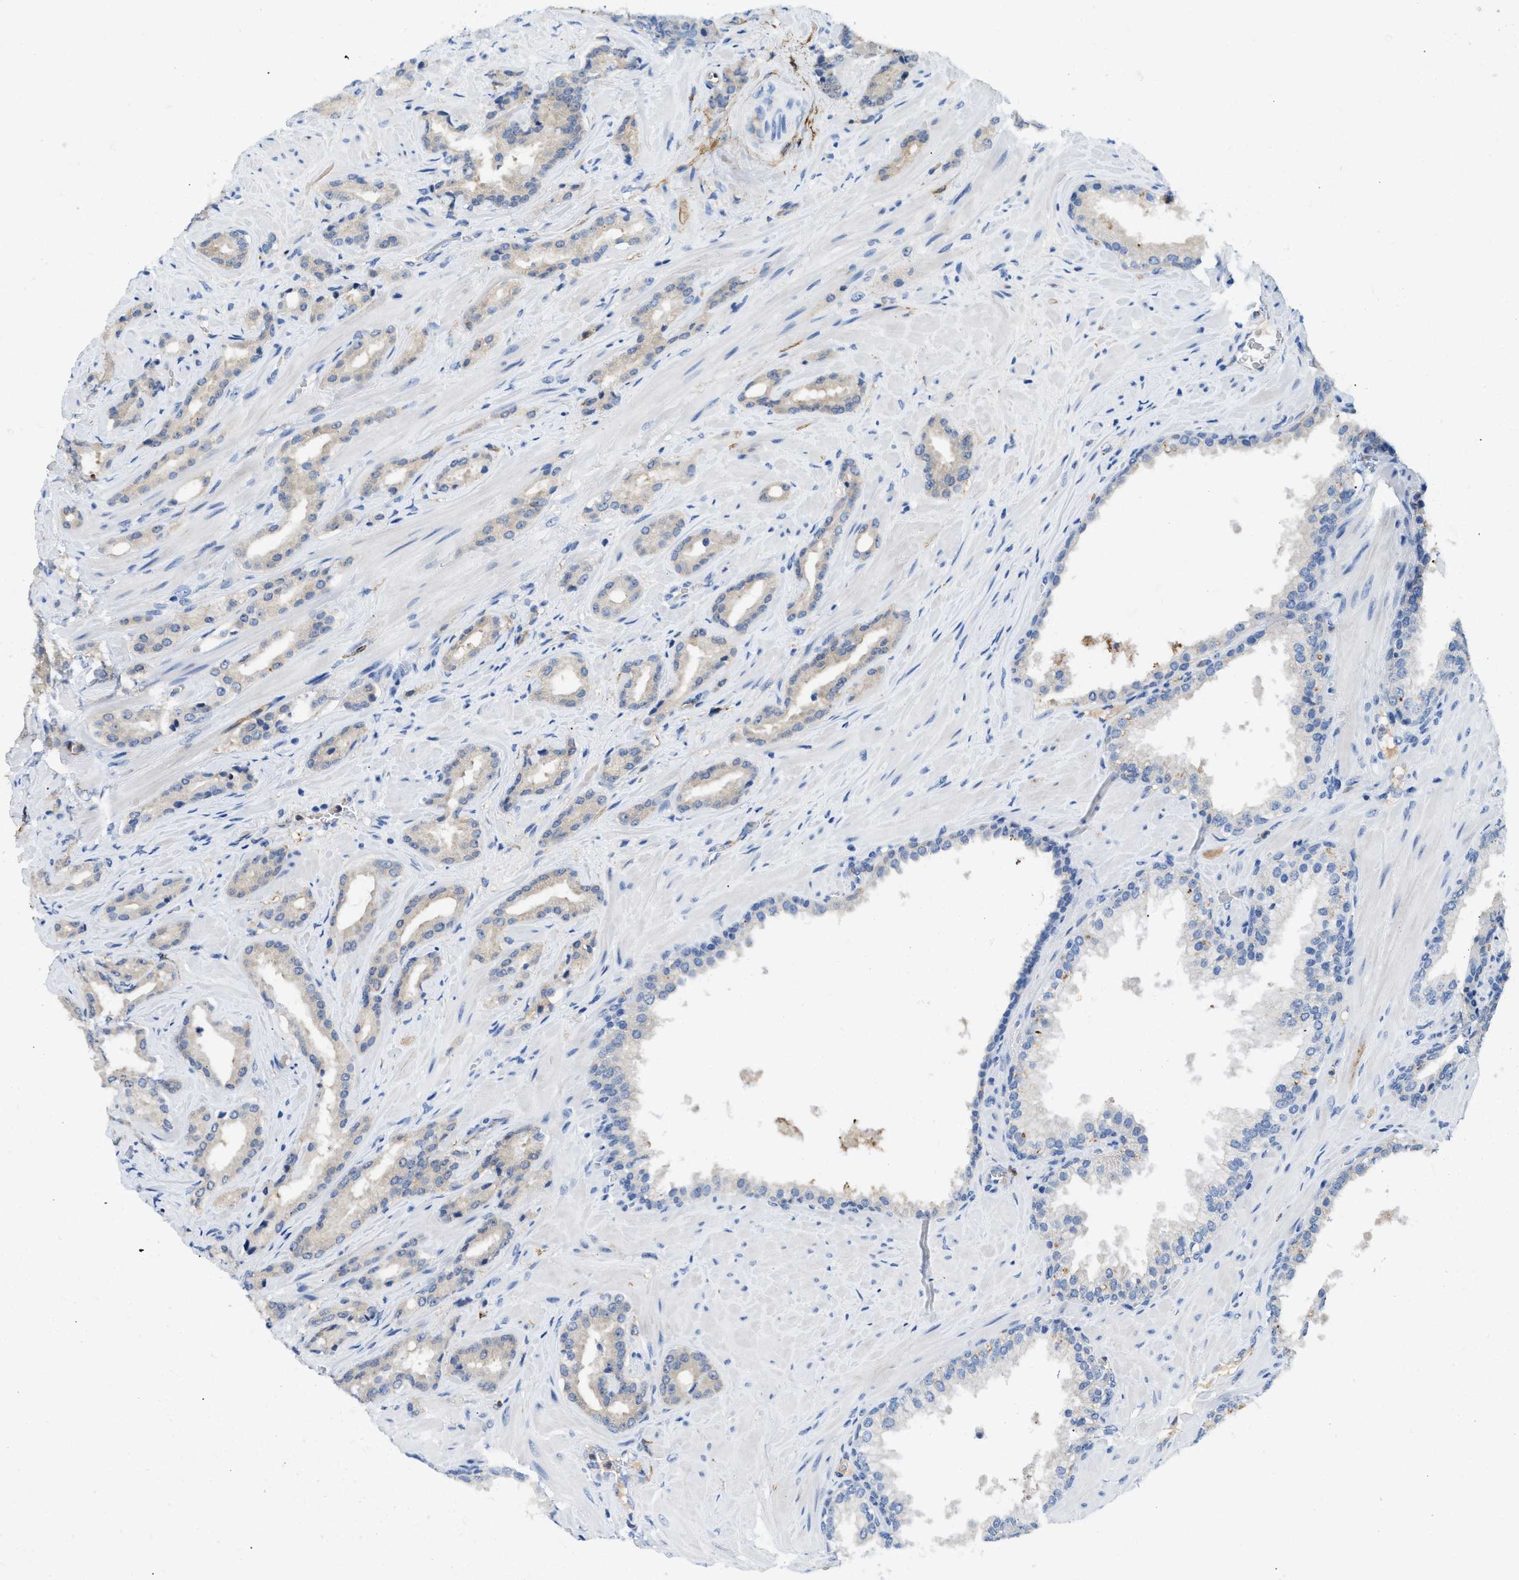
{"staining": {"intensity": "weak", "quantity": "<25%", "location": "cytoplasmic/membranous"}, "tissue": "prostate cancer", "cell_type": "Tumor cells", "image_type": "cancer", "snomed": [{"axis": "morphology", "description": "Adenocarcinoma, High grade"}, {"axis": "topography", "description": "Prostate"}], "caption": "The photomicrograph exhibits no staining of tumor cells in high-grade adenocarcinoma (prostate). (Stains: DAB immunohistochemistry (IHC) with hematoxylin counter stain, Microscopy: brightfield microscopy at high magnification).", "gene": "SPEG", "patient": {"sex": "male", "age": 64}}